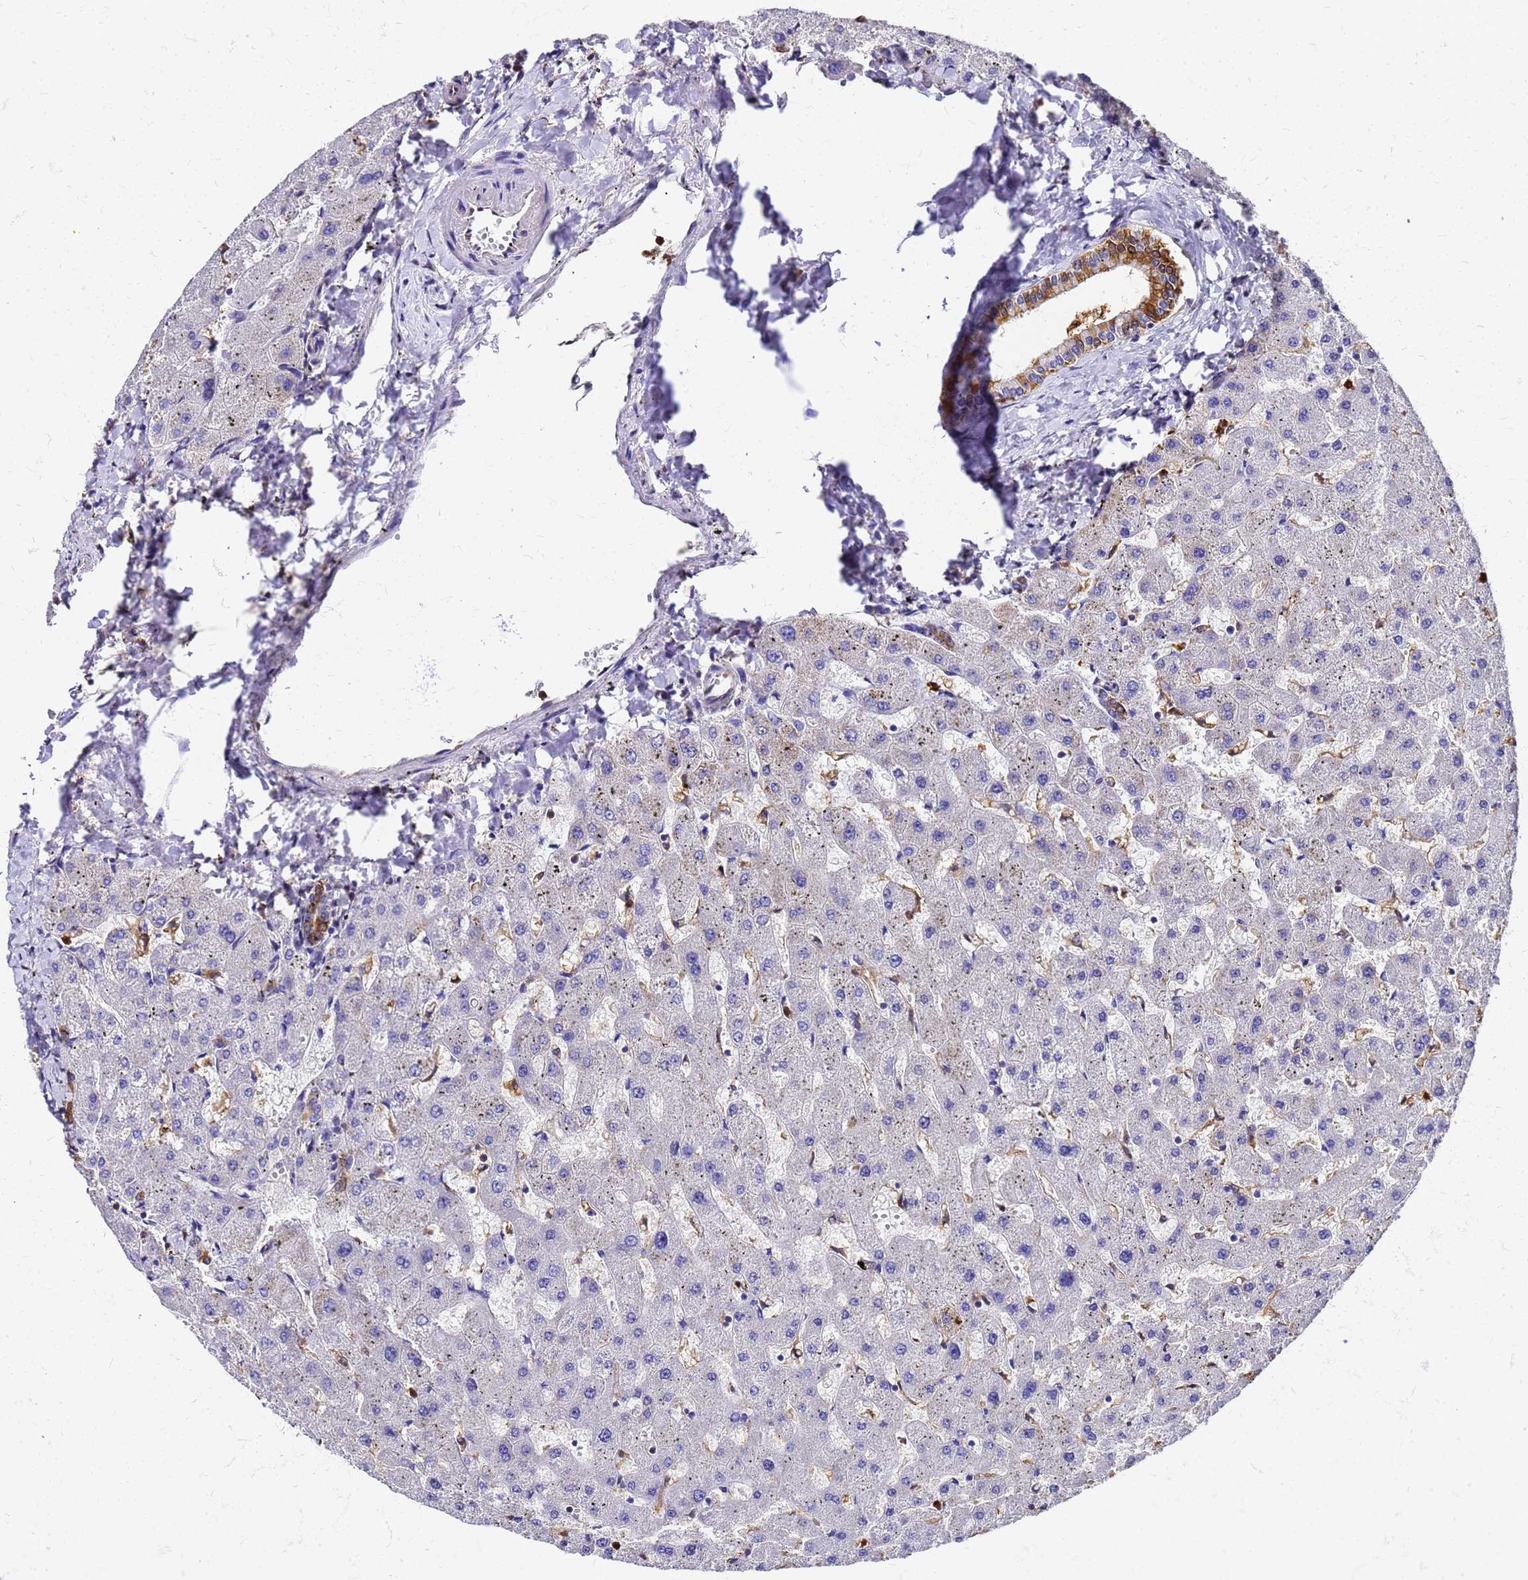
{"staining": {"intensity": "moderate", "quantity": "25%-75%", "location": "cytoplasmic/membranous"}, "tissue": "liver", "cell_type": "Cholangiocytes", "image_type": "normal", "snomed": [{"axis": "morphology", "description": "Normal tissue, NOS"}, {"axis": "topography", "description": "Liver"}], "caption": "DAB immunohistochemical staining of unremarkable human liver demonstrates moderate cytoplasmic/membranous protein positivity in about 25%-75% of cholangiocytes.", "gene": "S100A11", "patient": {"sex": "female", "age": 63}}